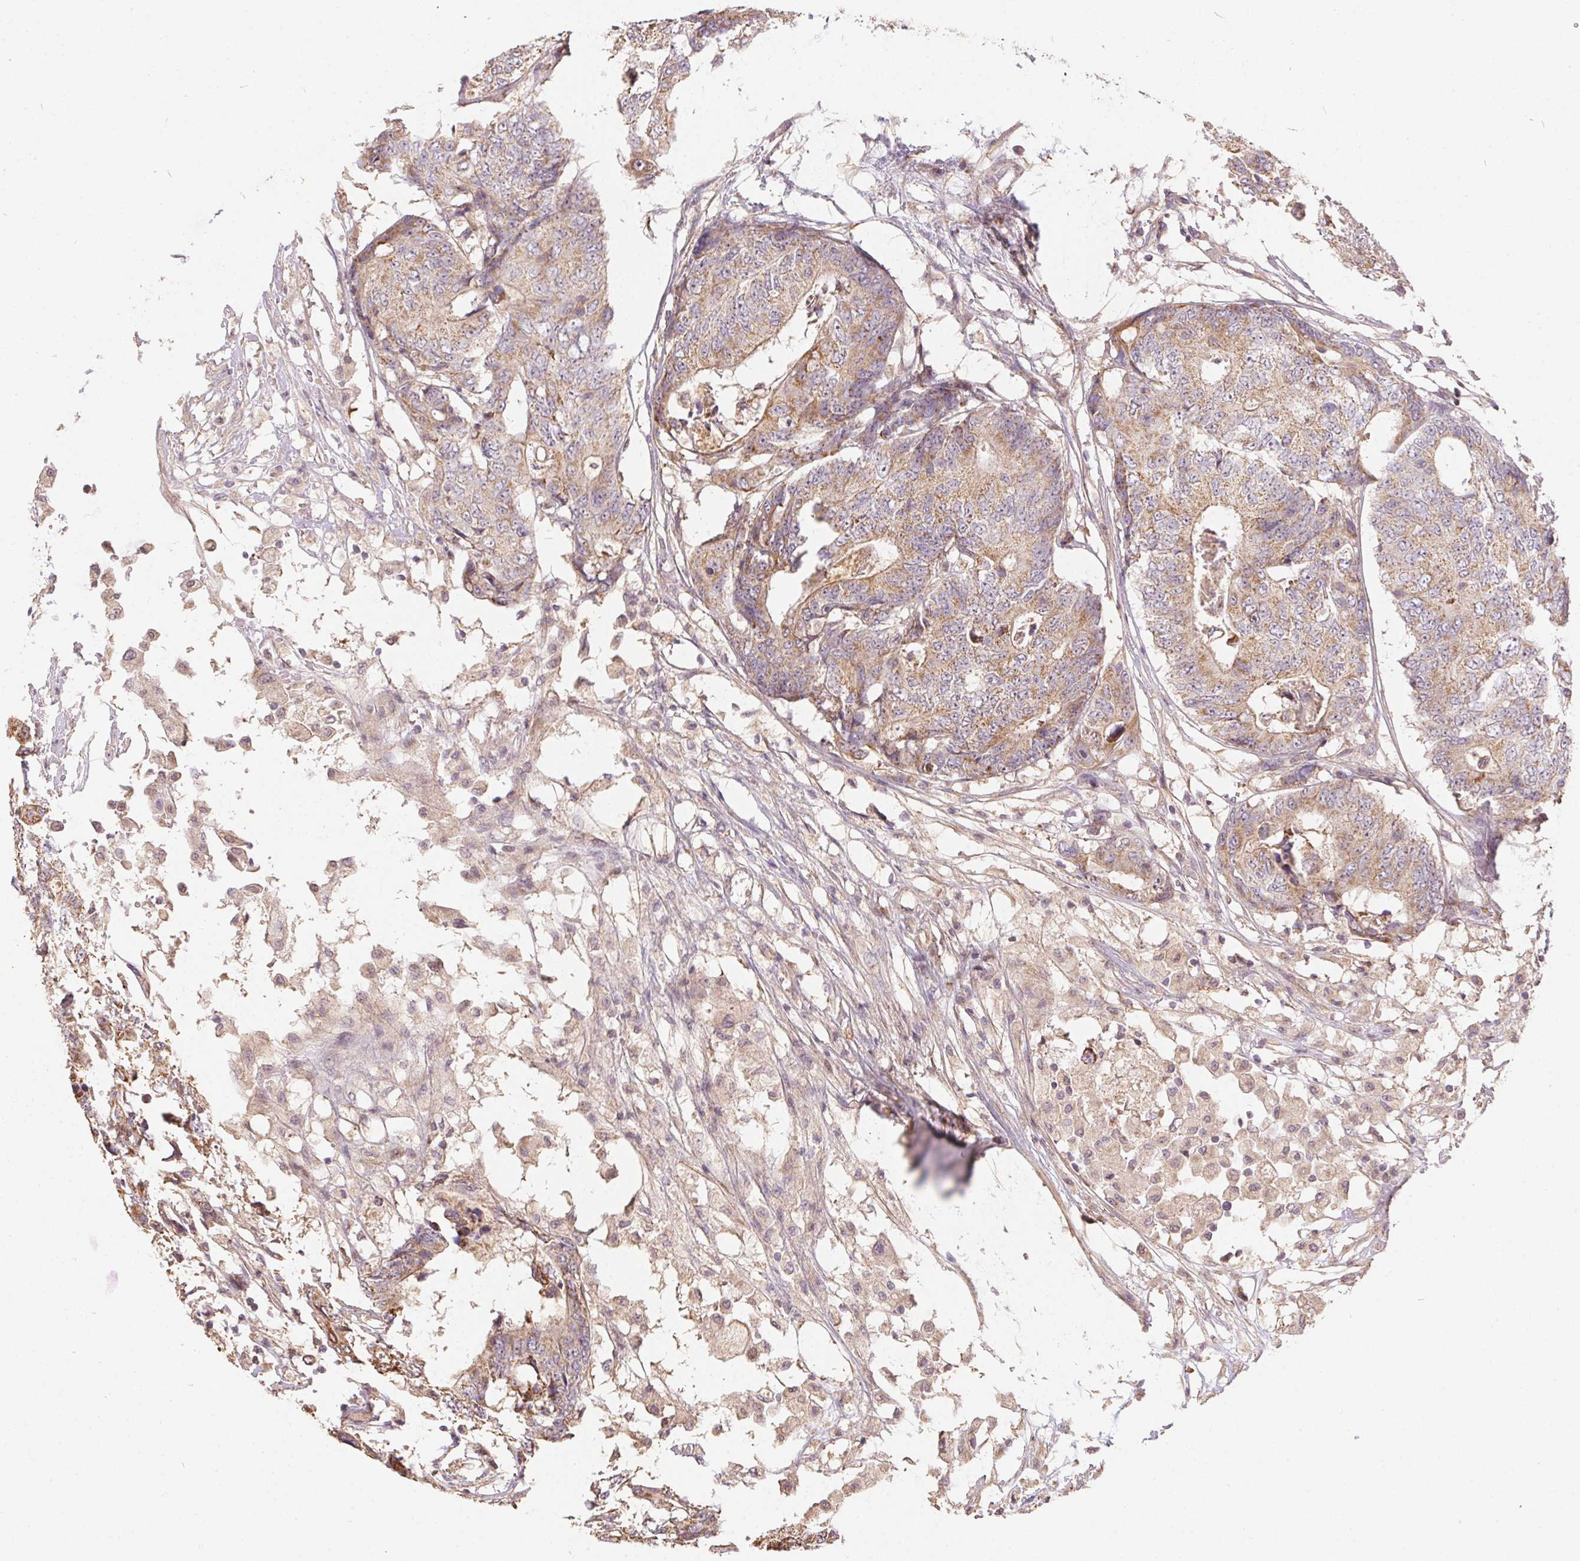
{"staining": {"intensity": "moderate", "quantity": "25%-75%", "location": "cytoplasmic/membranous"}, "tissue": "colorectal cancer", "cell_type": "Tumor cells", "image_type": "cancer", "snomed": [{"axis": "morphology", "description": "Adenocarcinoma, NOS"}, {"axis": "topography", "description": "Colon"}], "caption": "The photomicrograph demonstrates staining of colorectal adenocarcinoma, revealing moderate cytoplasmic/membranous protein expression (brown color) within tumor cells.", "gene": "REV3L", "patient": {"sex": "female", "age": 48}}